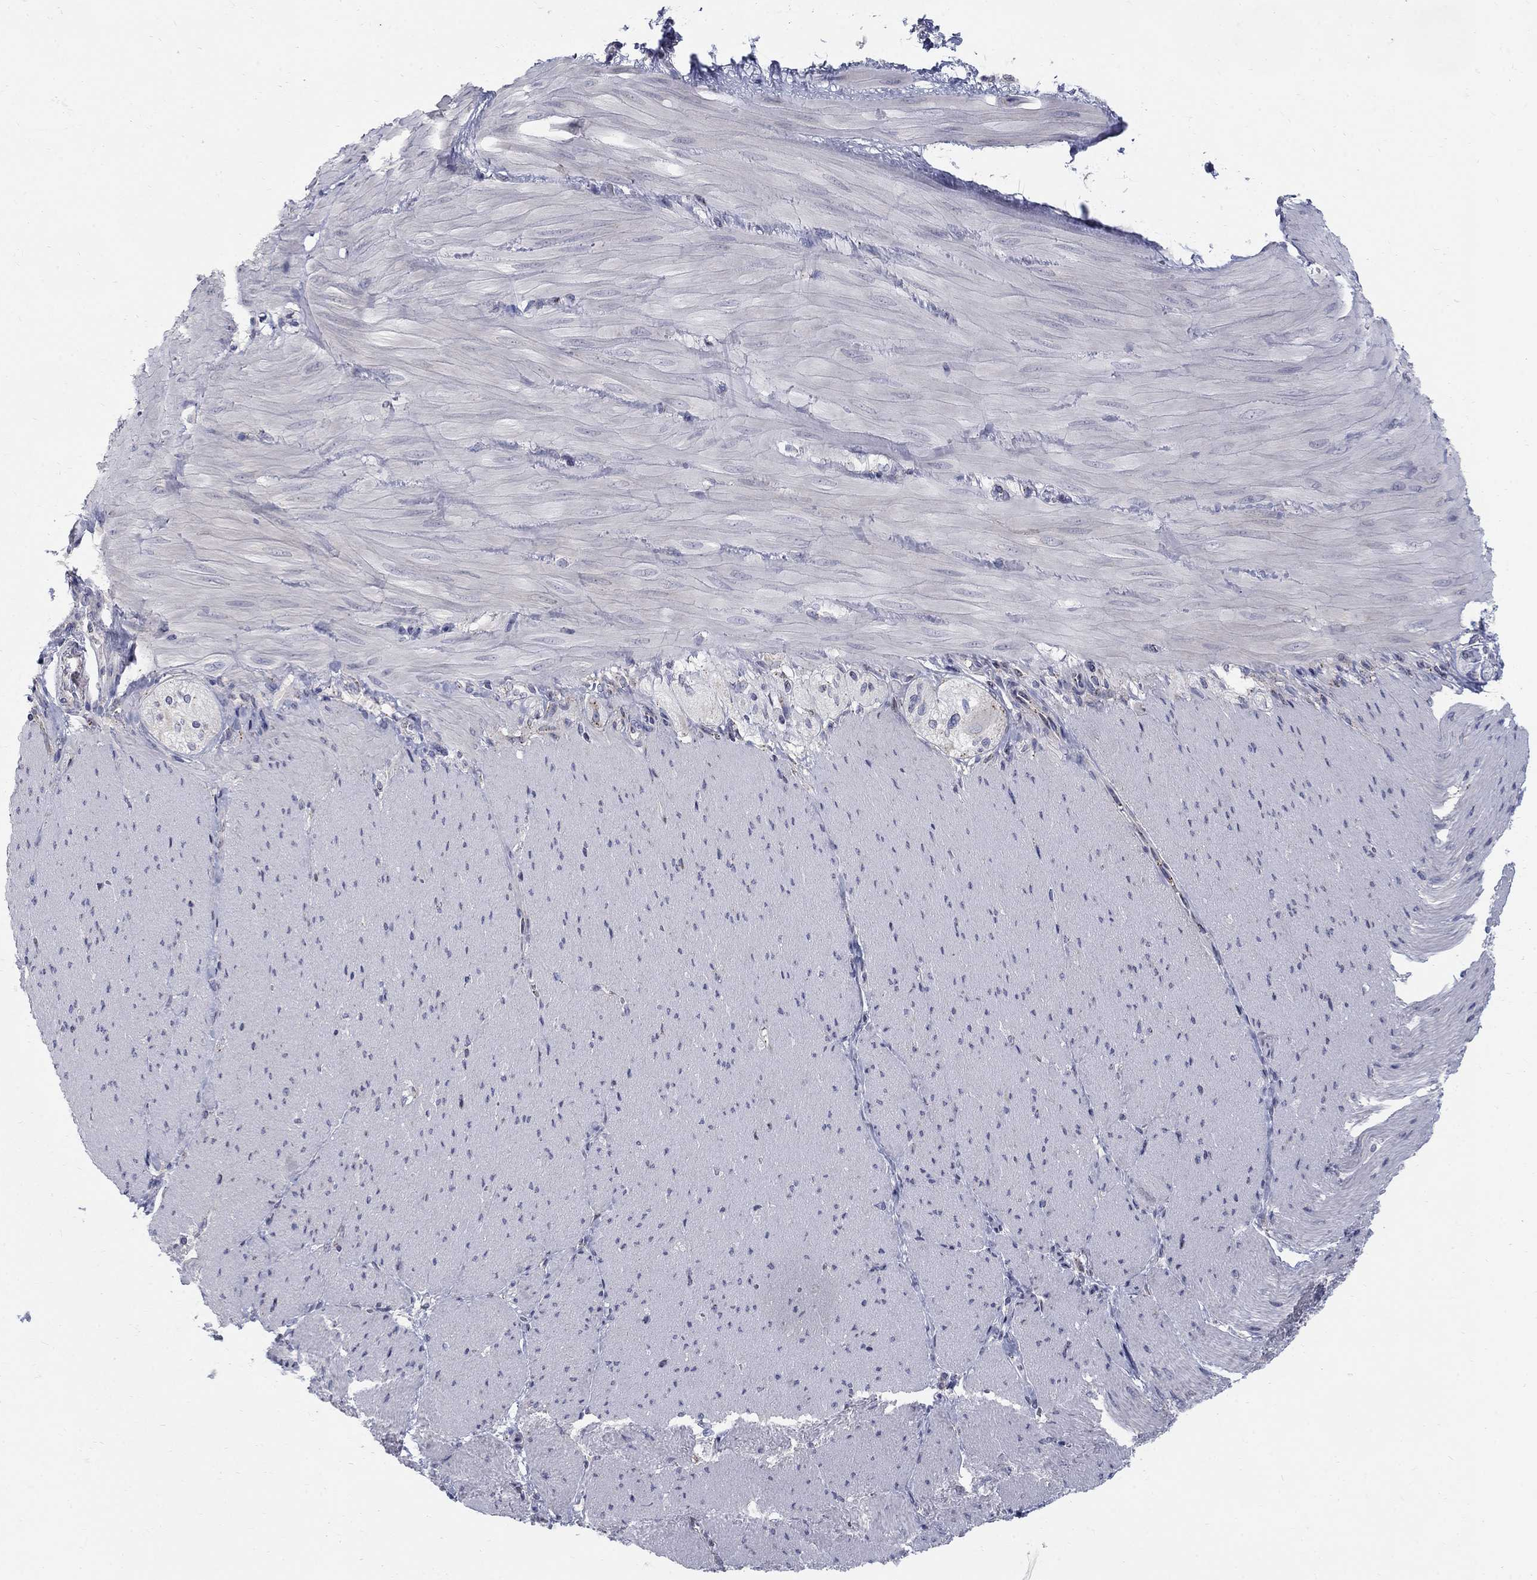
{"staining": {"intensity": "negative", "quantity": "none", "location": "none"}, "tissue": "adipose tissue", "cell_type": "Adipocytes", "image_type": "normal", "snomed": [{"axis": "morphology", "description": "Normal tissue, NOS"}, {"axis": "topography", "description": "Smooth muscle"}, {"axis": "topography", "description": "Duodenum"}, {"axis": "topography", "description": "Peripheral nerve tissue"}], "caption": "An image of adipose tissue stained for a protein displays no brown staining in adipocytes.", "gene": "PANK3", "patient": {"sex": "female", "age": 61}}